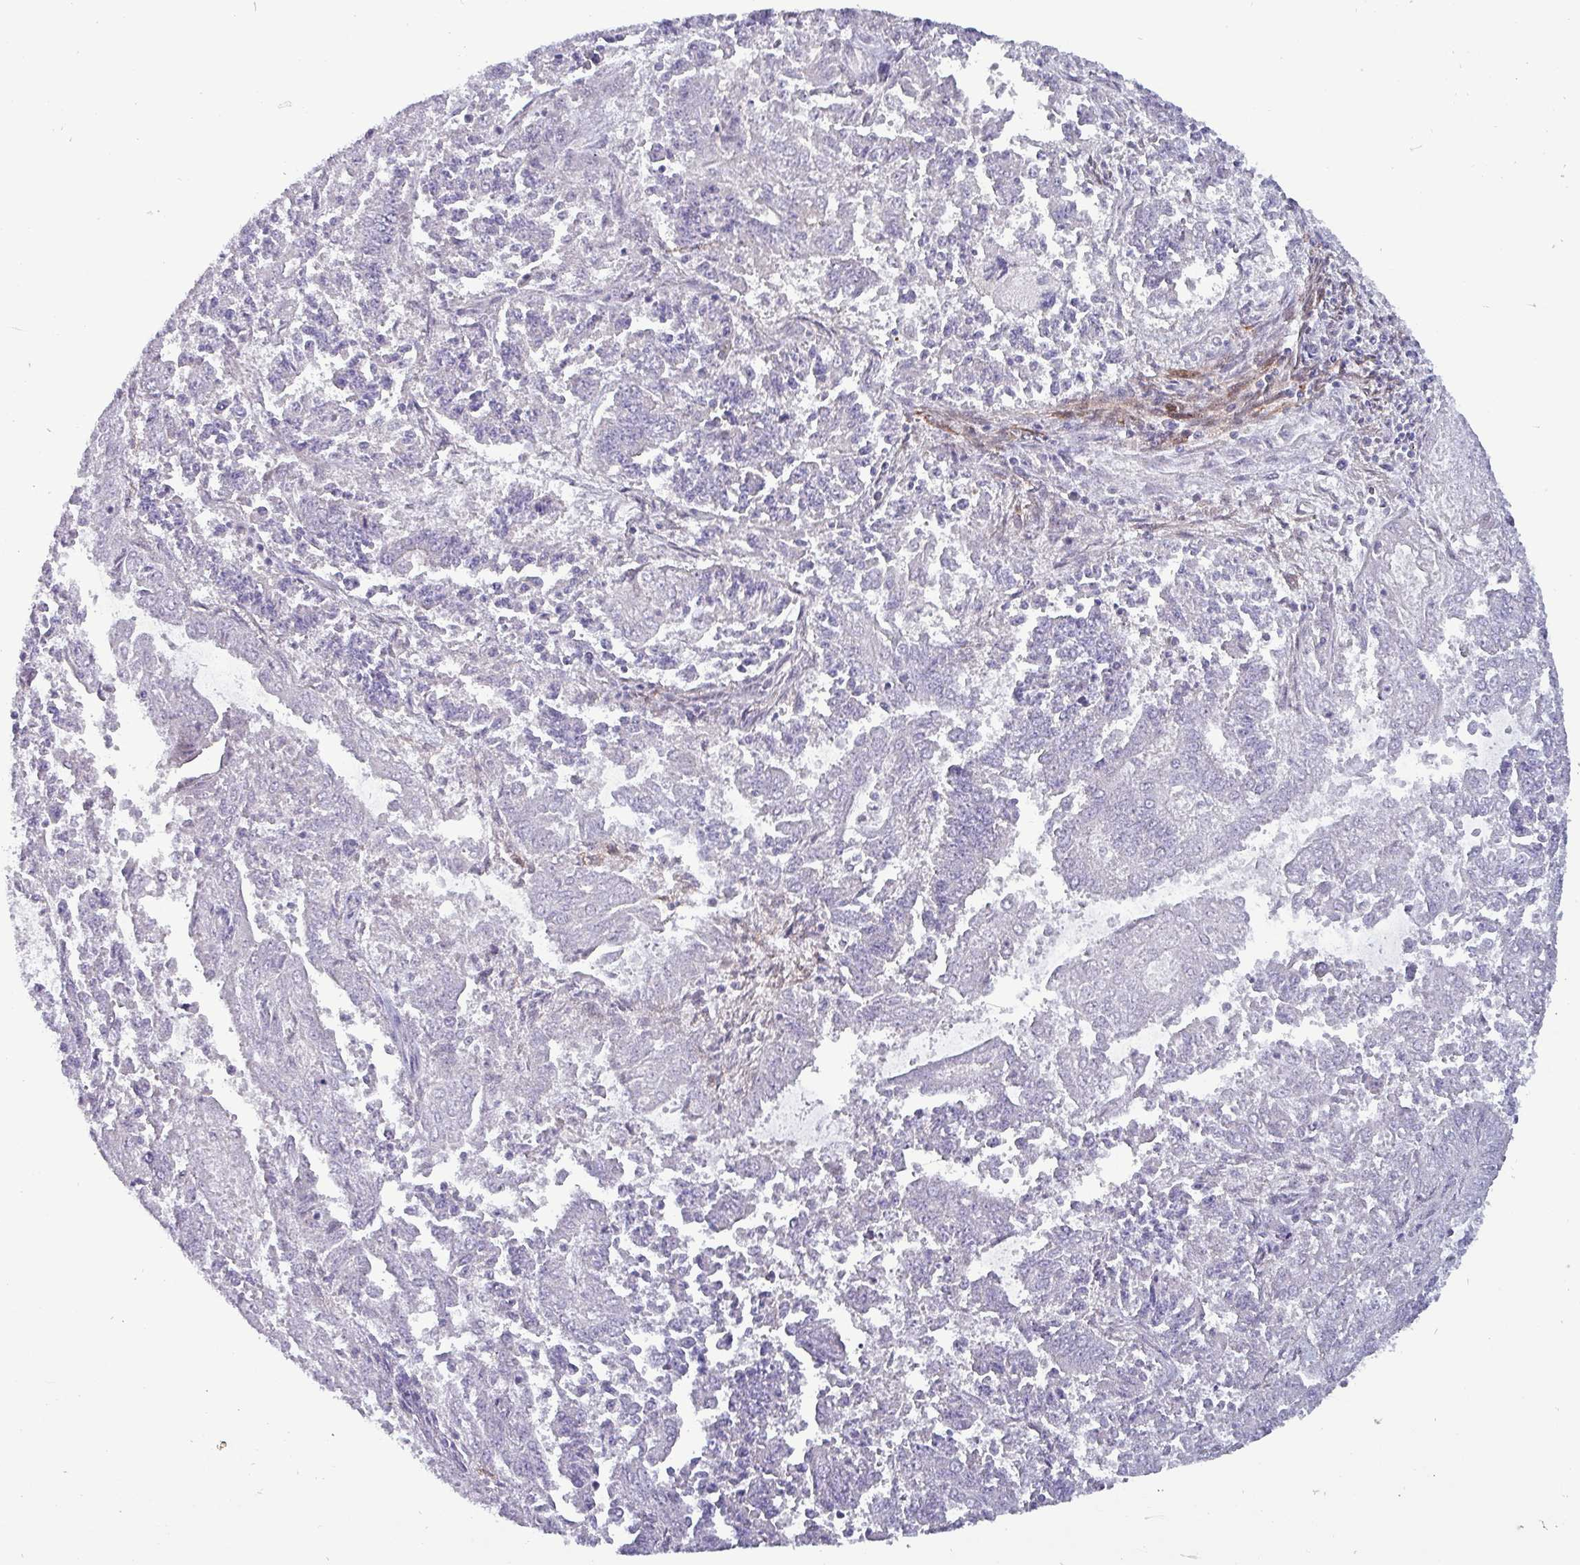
{"staining": {"intensity": "negative", "quantity": "none", "location": "none"}, "tissue": "endometrial cancer", "cell_type": "Tumor cells", "image_type": "cancer", "snomed": [{"axis": "morphology", "description": "Adenocarcinoma, NOS"}, {"axis": "topography", "description": "Endometrium"}], "caption": "This micrograph is of adenocarcinoma (endometrial) stained with immunohistochemistry (IHC) to label a protein in brown with the nuclei are counter-stained blue. There is no expression in tumor cells.", "gene": "HSD3B7", "patient": {"sex": "female", "age": 73}}